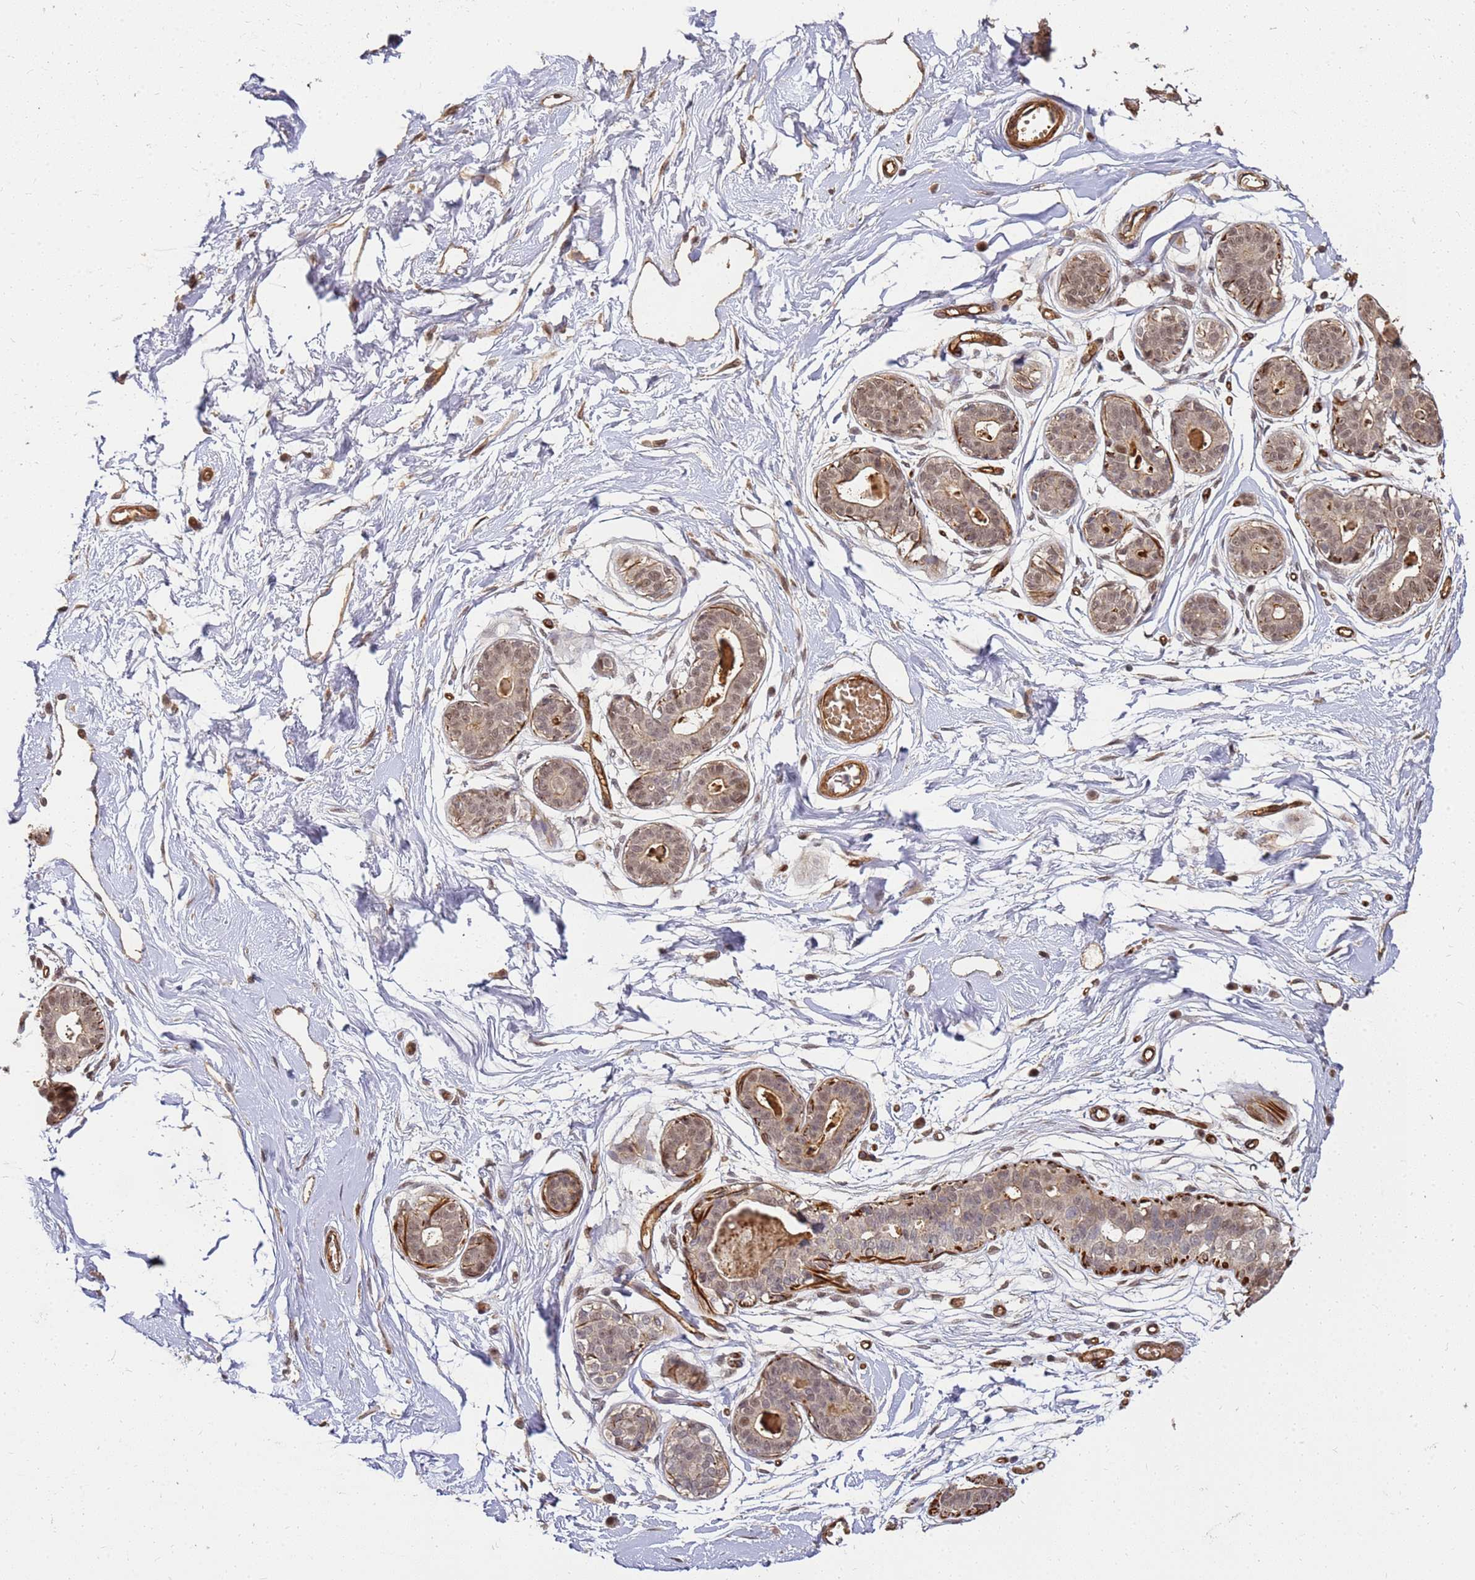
{"staining": {"intensity": "moderate", "quantity": ">75%", "location": "cytoplasmic/membranous"}, "tissue": "breast", "cell_type": "Adipocytes", "image_type": "normal", "snomed": [{"axis": "morphology", "description": "Normal tissue, NOS"}, {"axis": "topography", "description": "Breast"}], "caption": "An immunohistochemistry photomicrograph of benign tissue is shown. Protein staining in brown shows moderate cytoplasmic/membranous positivity in breast within adipocytes. (Brightfield microscopy of DAB IHC at high magnification).", "gene": "ST18", "patient": {"sex": "female", "age": 45}}